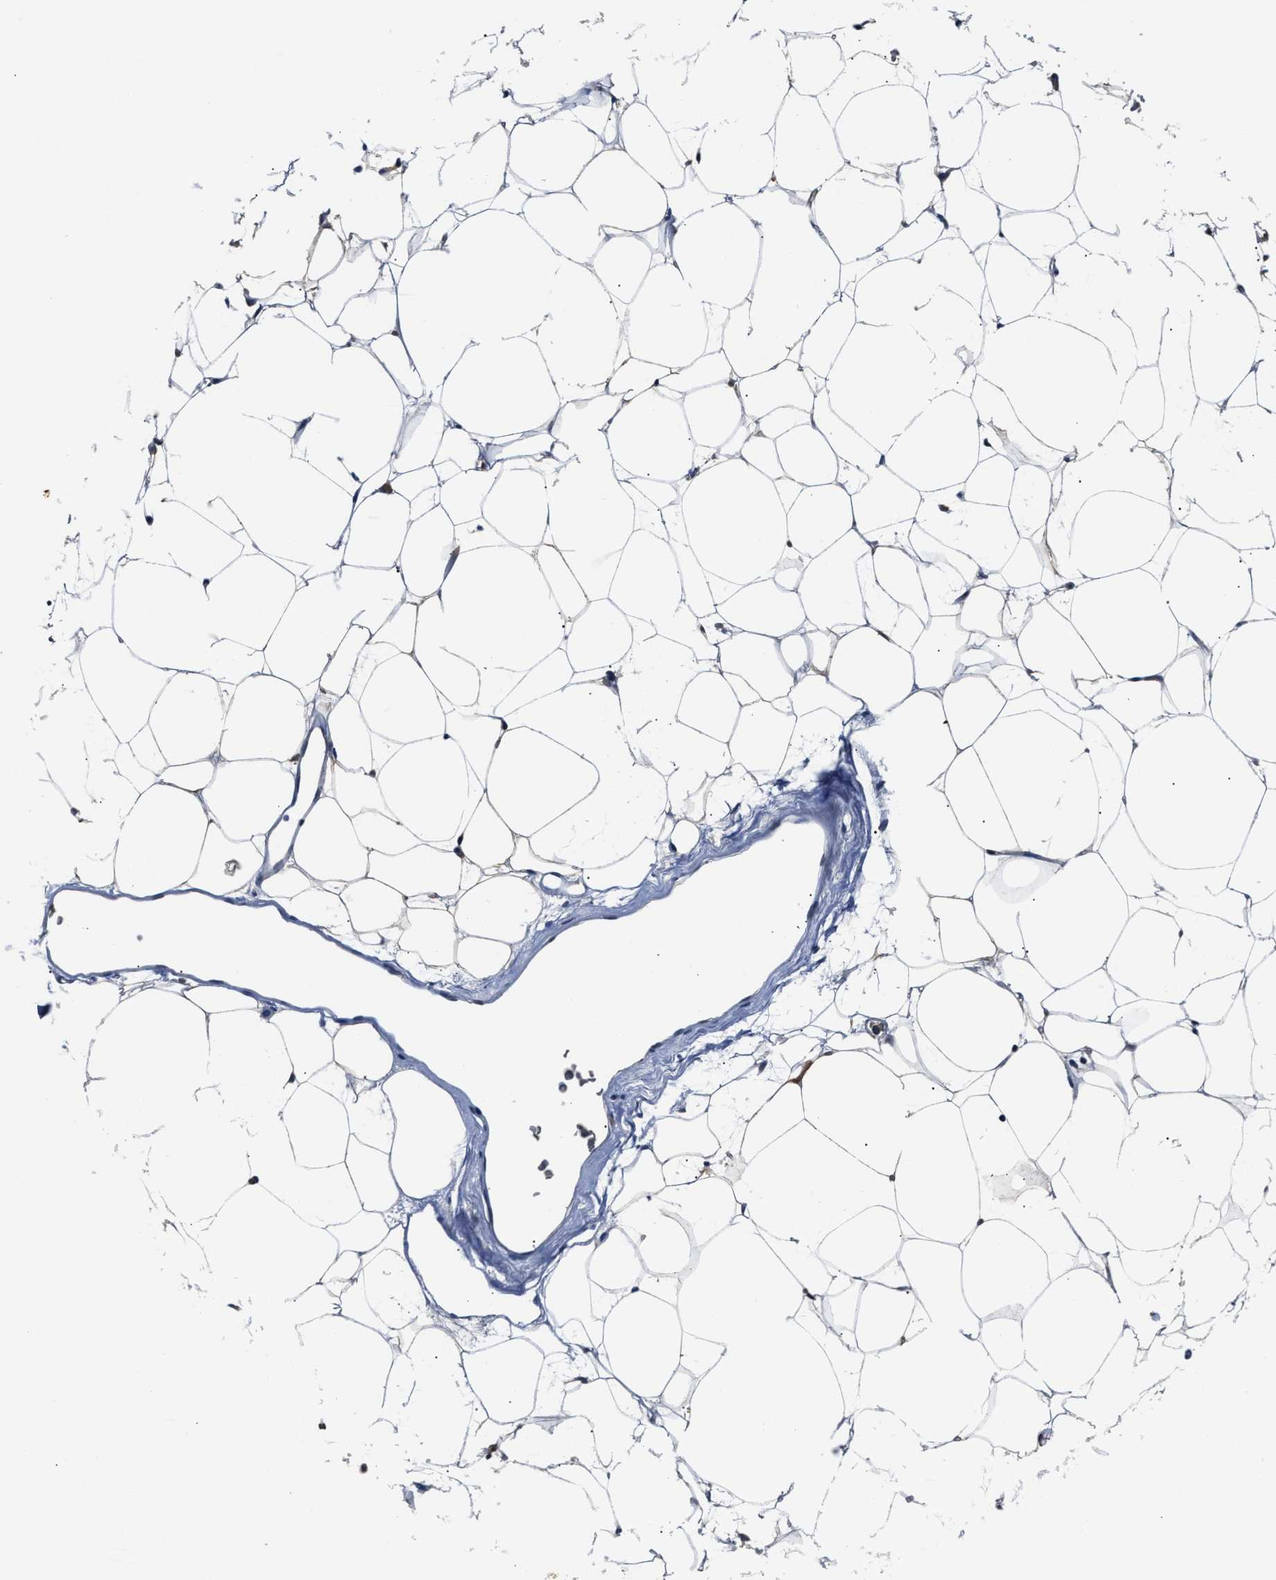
{"staining": {"intensity": "negative", "quantity": "none", "location": "none"}, "tissue": "adipose tissue", "cell_type": "Adipocytes", "image_type": "normal", "snomed": [{"axis": "morphology", "description": "Normal tissue, NOS"}, {"axis": "topography", "description": "Breast"}, {"axis": "topography", "description": "Soft tissue"}], "caption": "There is no significant expression in adipocytes of adipose tissue. Brightfield microscopy of IHC stained with DAB (3,3'-diaminobenzidine) (brown) and hematoxylin (blue), captured at high magnification.", "gene": "PPA1", "patient": {"sex": "female", "age": 75}}